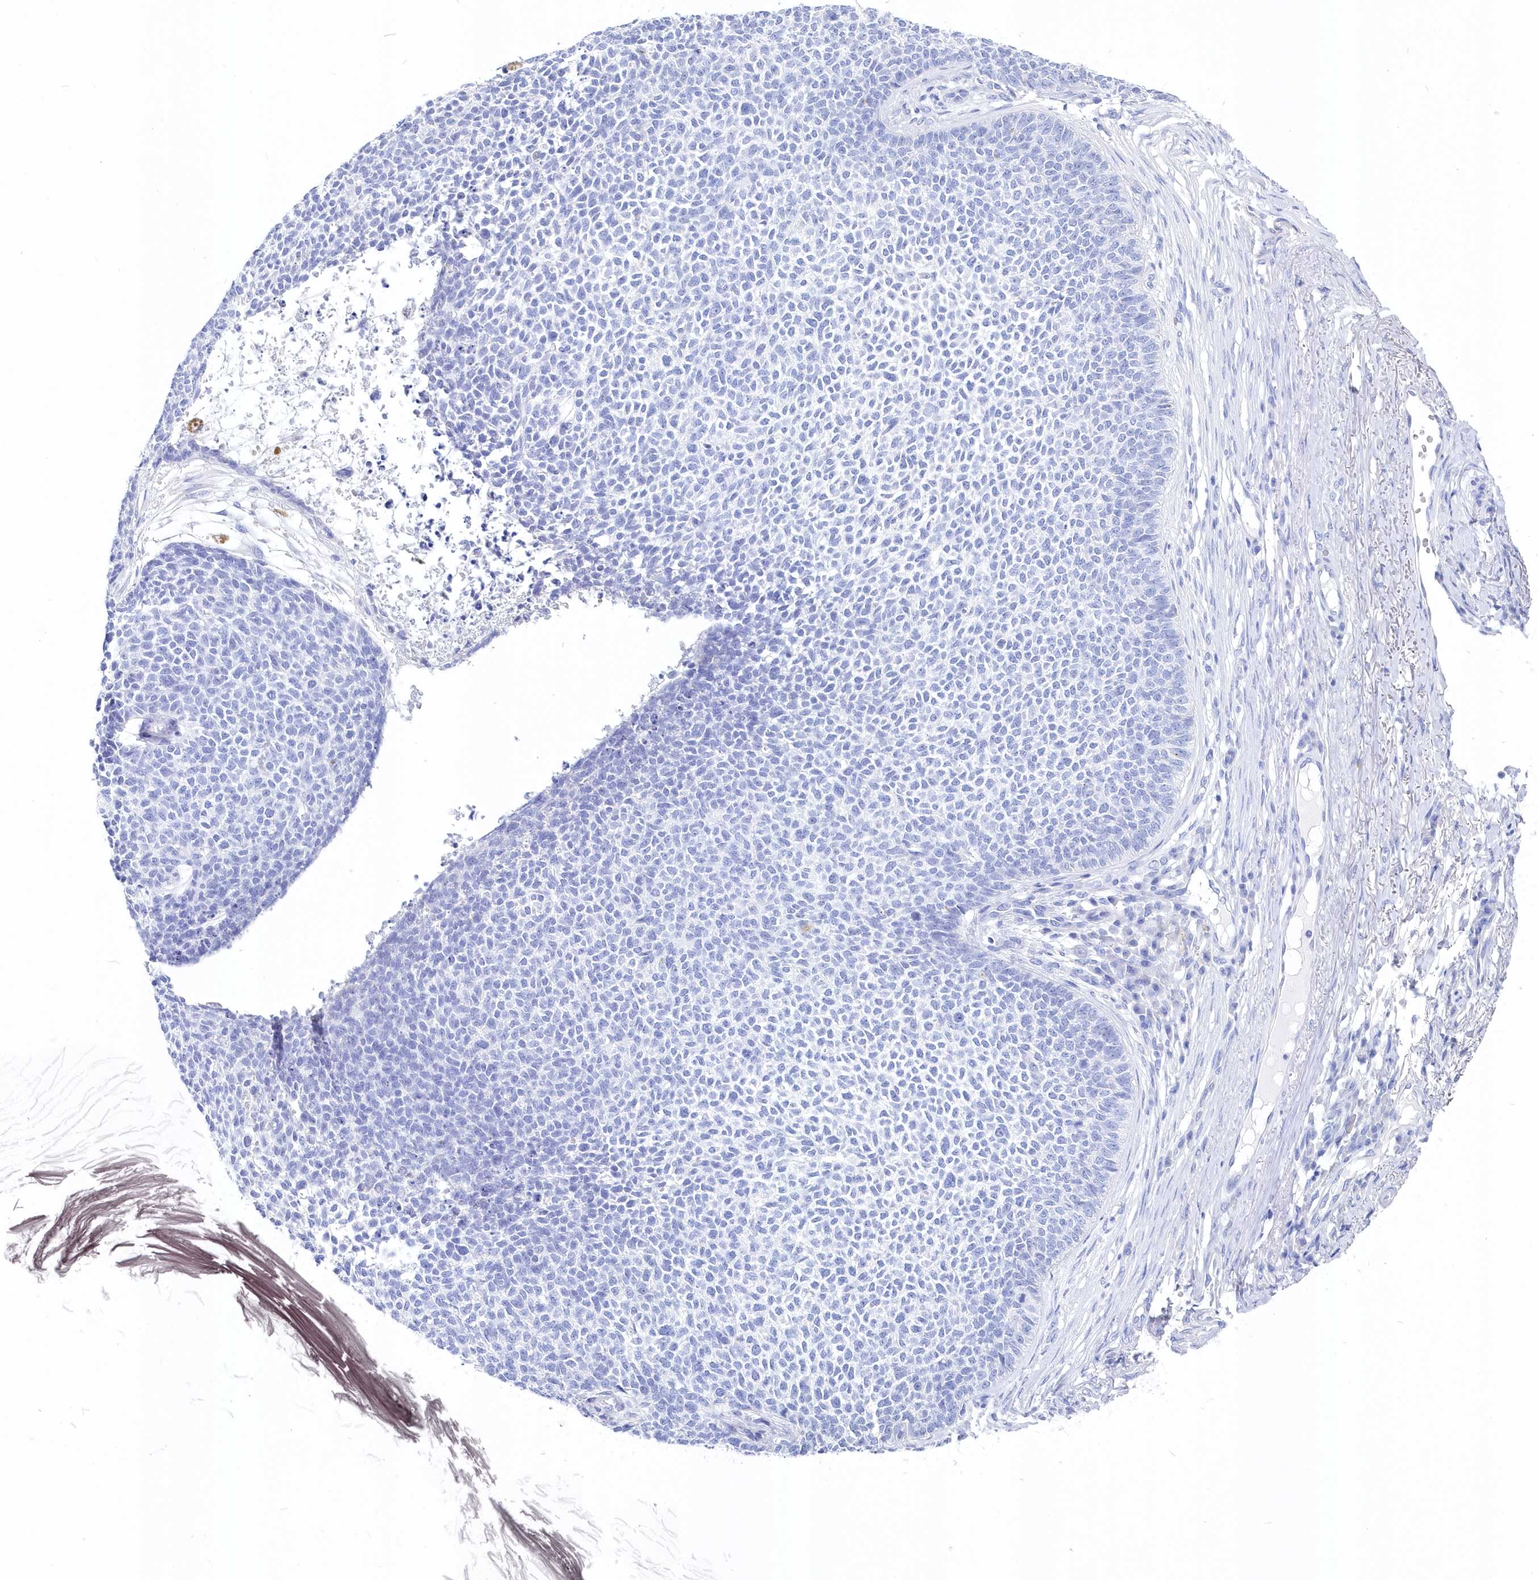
{"staining": {"intensity": "negative", "quantity": "none", "location": "none"}, "tissue": "skin cancer", "cell_type": "Tumor cells", "image_type": "cancer", "snomed": [{"axis": "morphology", "description": "Basal cell carcinoma"}, {"axis": "topography", "description": "Skin"}], "caption": "The photomicrograph displays no significant positivity in tumor cells of skin basal cell carcinoma.", "gene": "CSNK1G2", "patient": {"sex": "female", "age": 84}}